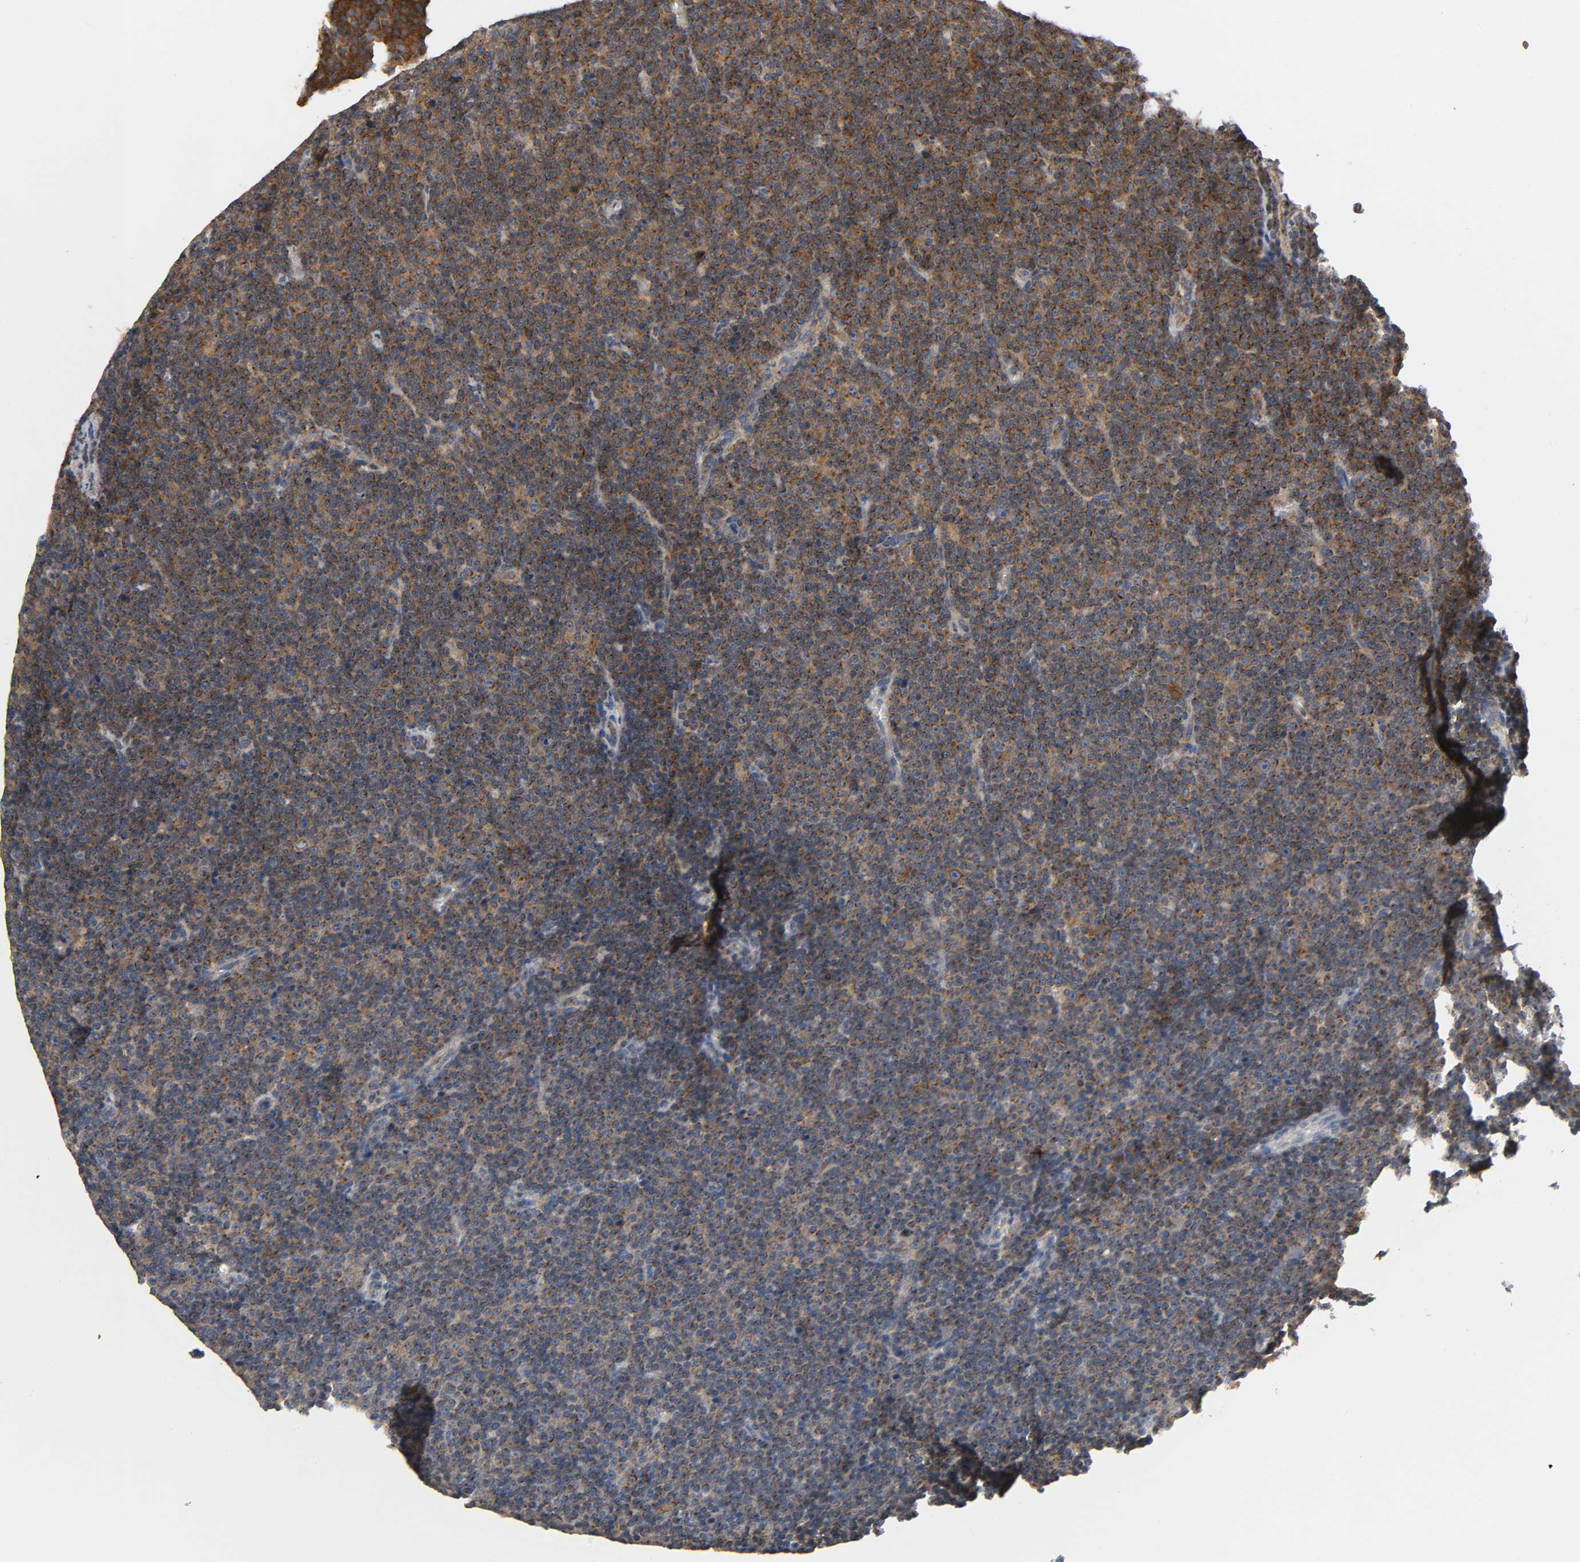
{"staining": {"intensity": "strong", "quantity": ">75%", "location": "cytoplasmic/membranous"}, "tissue": "lymphoma", "cell_type": "Tumor cells", "image_type": "cancer", "snomed": [{"axis": "morphology", "description": "Malignant lymphoma, non-Hodgkin's type, Low grade"}, {"axis": "topography", "description": "Lymph node"}], "caption": "Lymphoma tissue demonstrates strong cytoplasmic/membranous staining in approximately >75% of tumor cells, visualized by immunohistochemistry.", "gene": "IKBKB", "patient": {"sex": "female", "age": 67}}